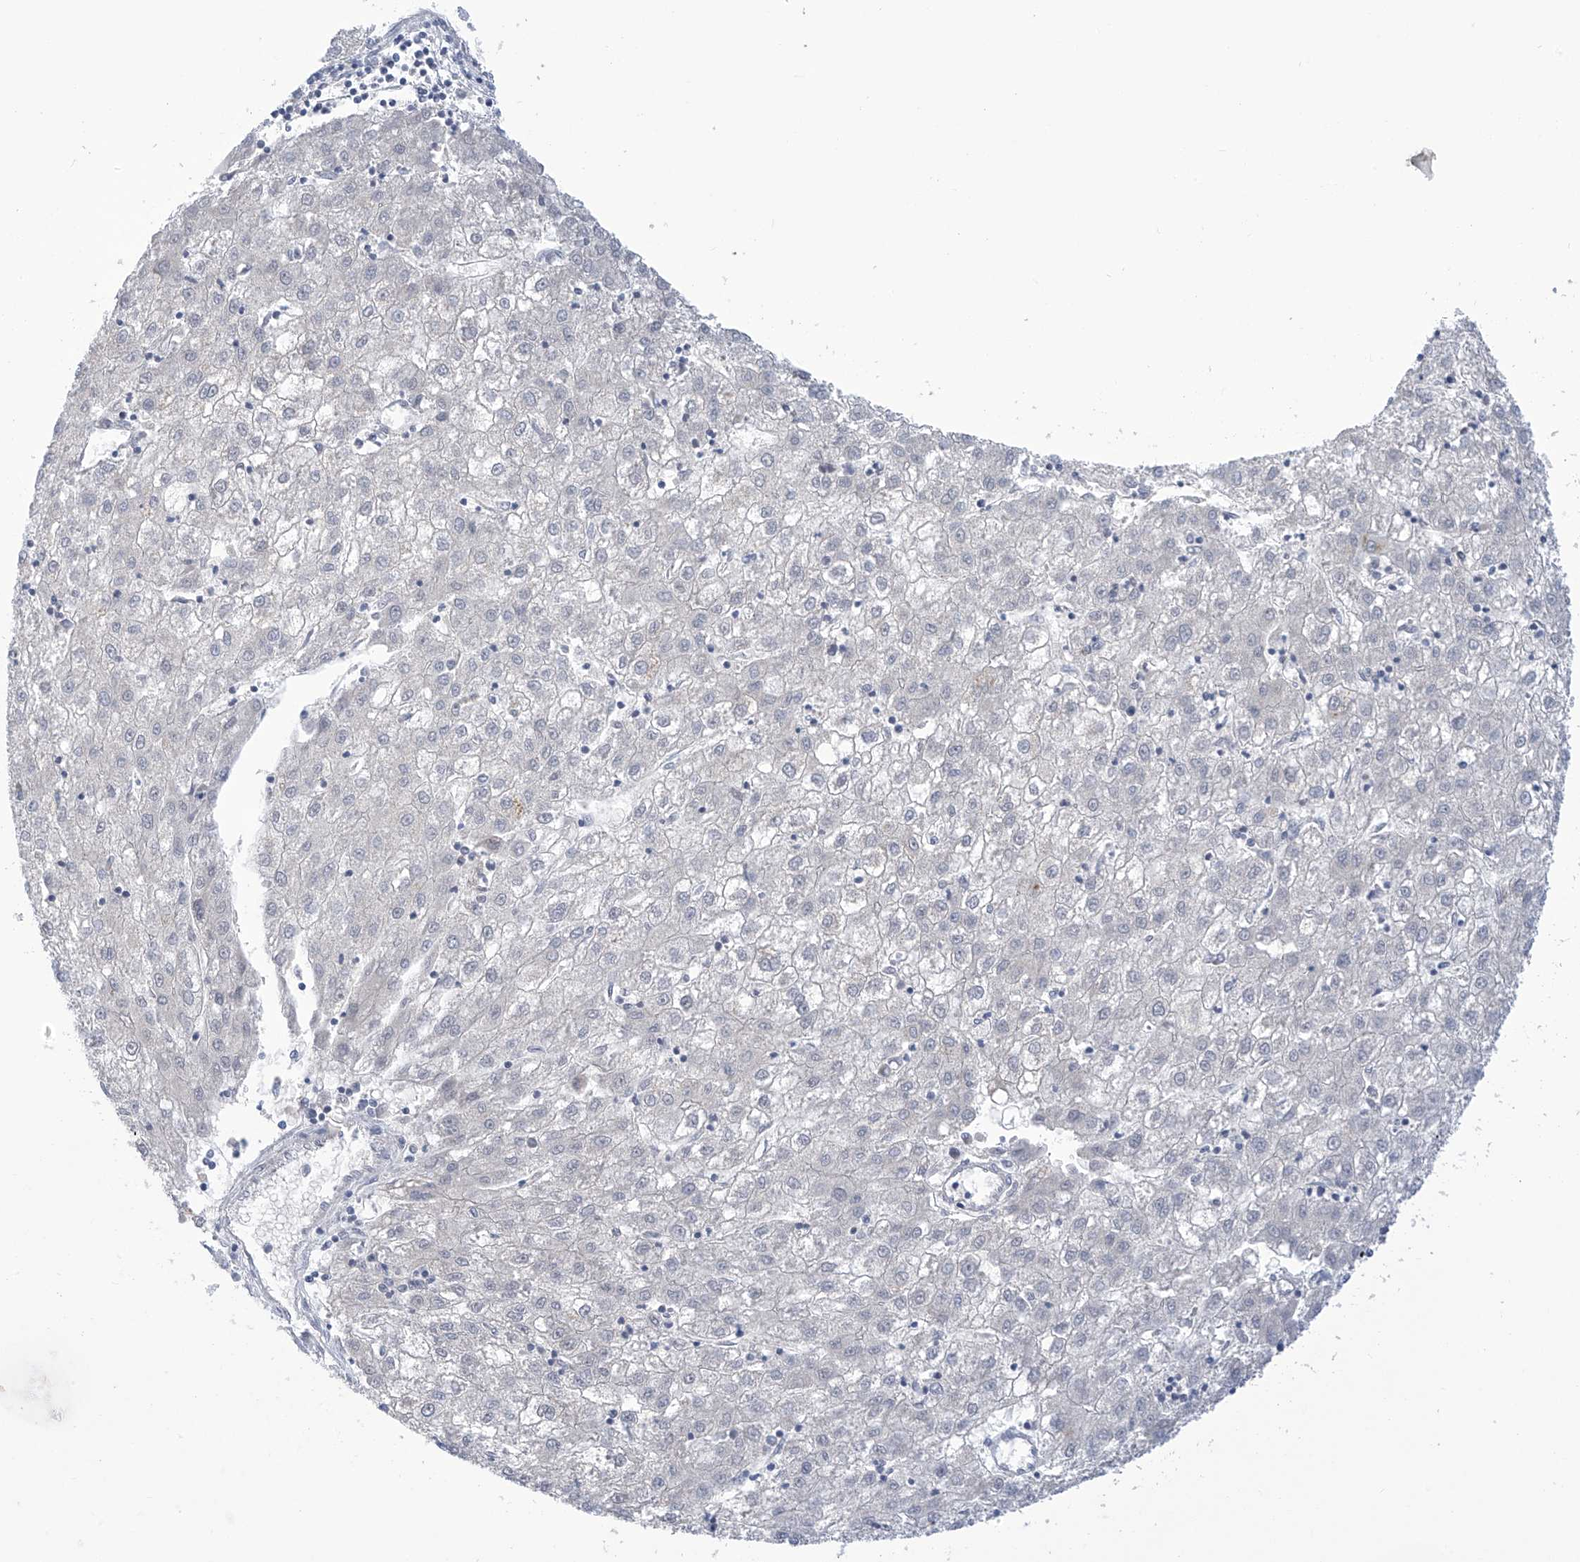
{"staining": {"intensity": "negative", "quantity": "none", "location": "none"}, "tissue": "liver cancer", "cell_type": "Tumor cells", "image_type": "cancer", "snomed": [{"axis": "morphology", "description": "Carcinoma, Hepatocellular, NOS"}, {"axis": "topography", "description": "Liver"}], "caption": "A high-resolution image shows immunohistochemistry staining of hepatocellular carcinoma (liver), which displays no significant staining in tumor cells. The staining was performed using DAB to visualize the protein expression in brown, while the nuclei were stained in blue with hematoxylin (Magnification: 20x).", "gene": "IBA57", "patient": {"sex": "male", "age": 72}}